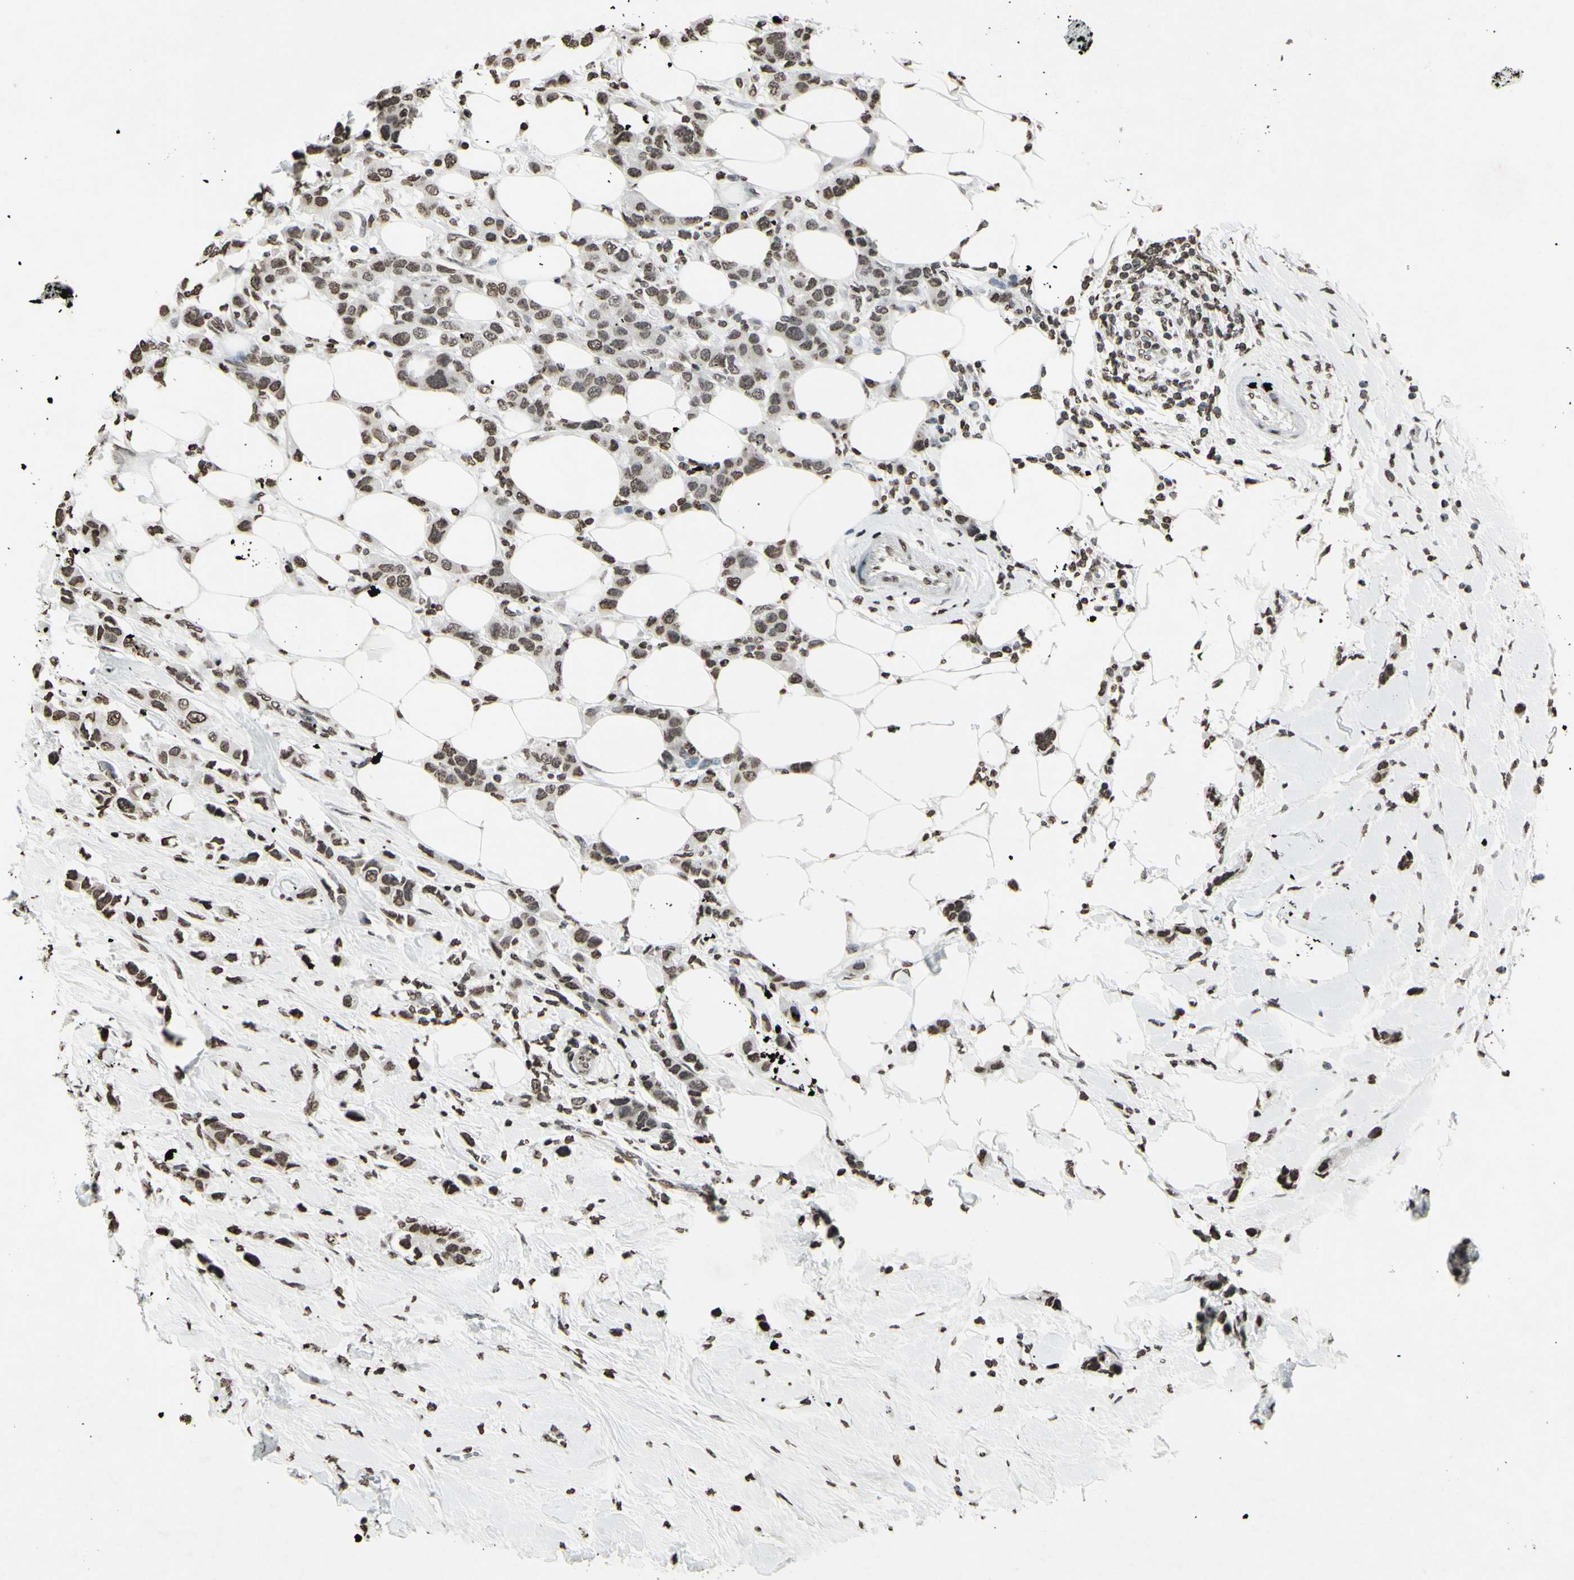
{"staining": {"intensity": "moderate", "quantity": ">75%", "location": "nuclear"}, "tissue": "breast cancer", "cell_type": "Tumor cells", "image_type": "cancer", "snomed": [{"axis": "morphology", "description": "Normal tissue, NOS"}, {"axis": "morphology", "description": "Duct carcinoma"}, {"axis": "topography", "description": "Breast"}], "caption": "Protein staining of infiltrating ductal carcinoma (breast) tissue exhibits moderate nuclear expression in approximately >75% of tumor cells. Nuclei are stained in blue.", "gene": "CD79B", "patient": {"sex": "female", "age": 50}}